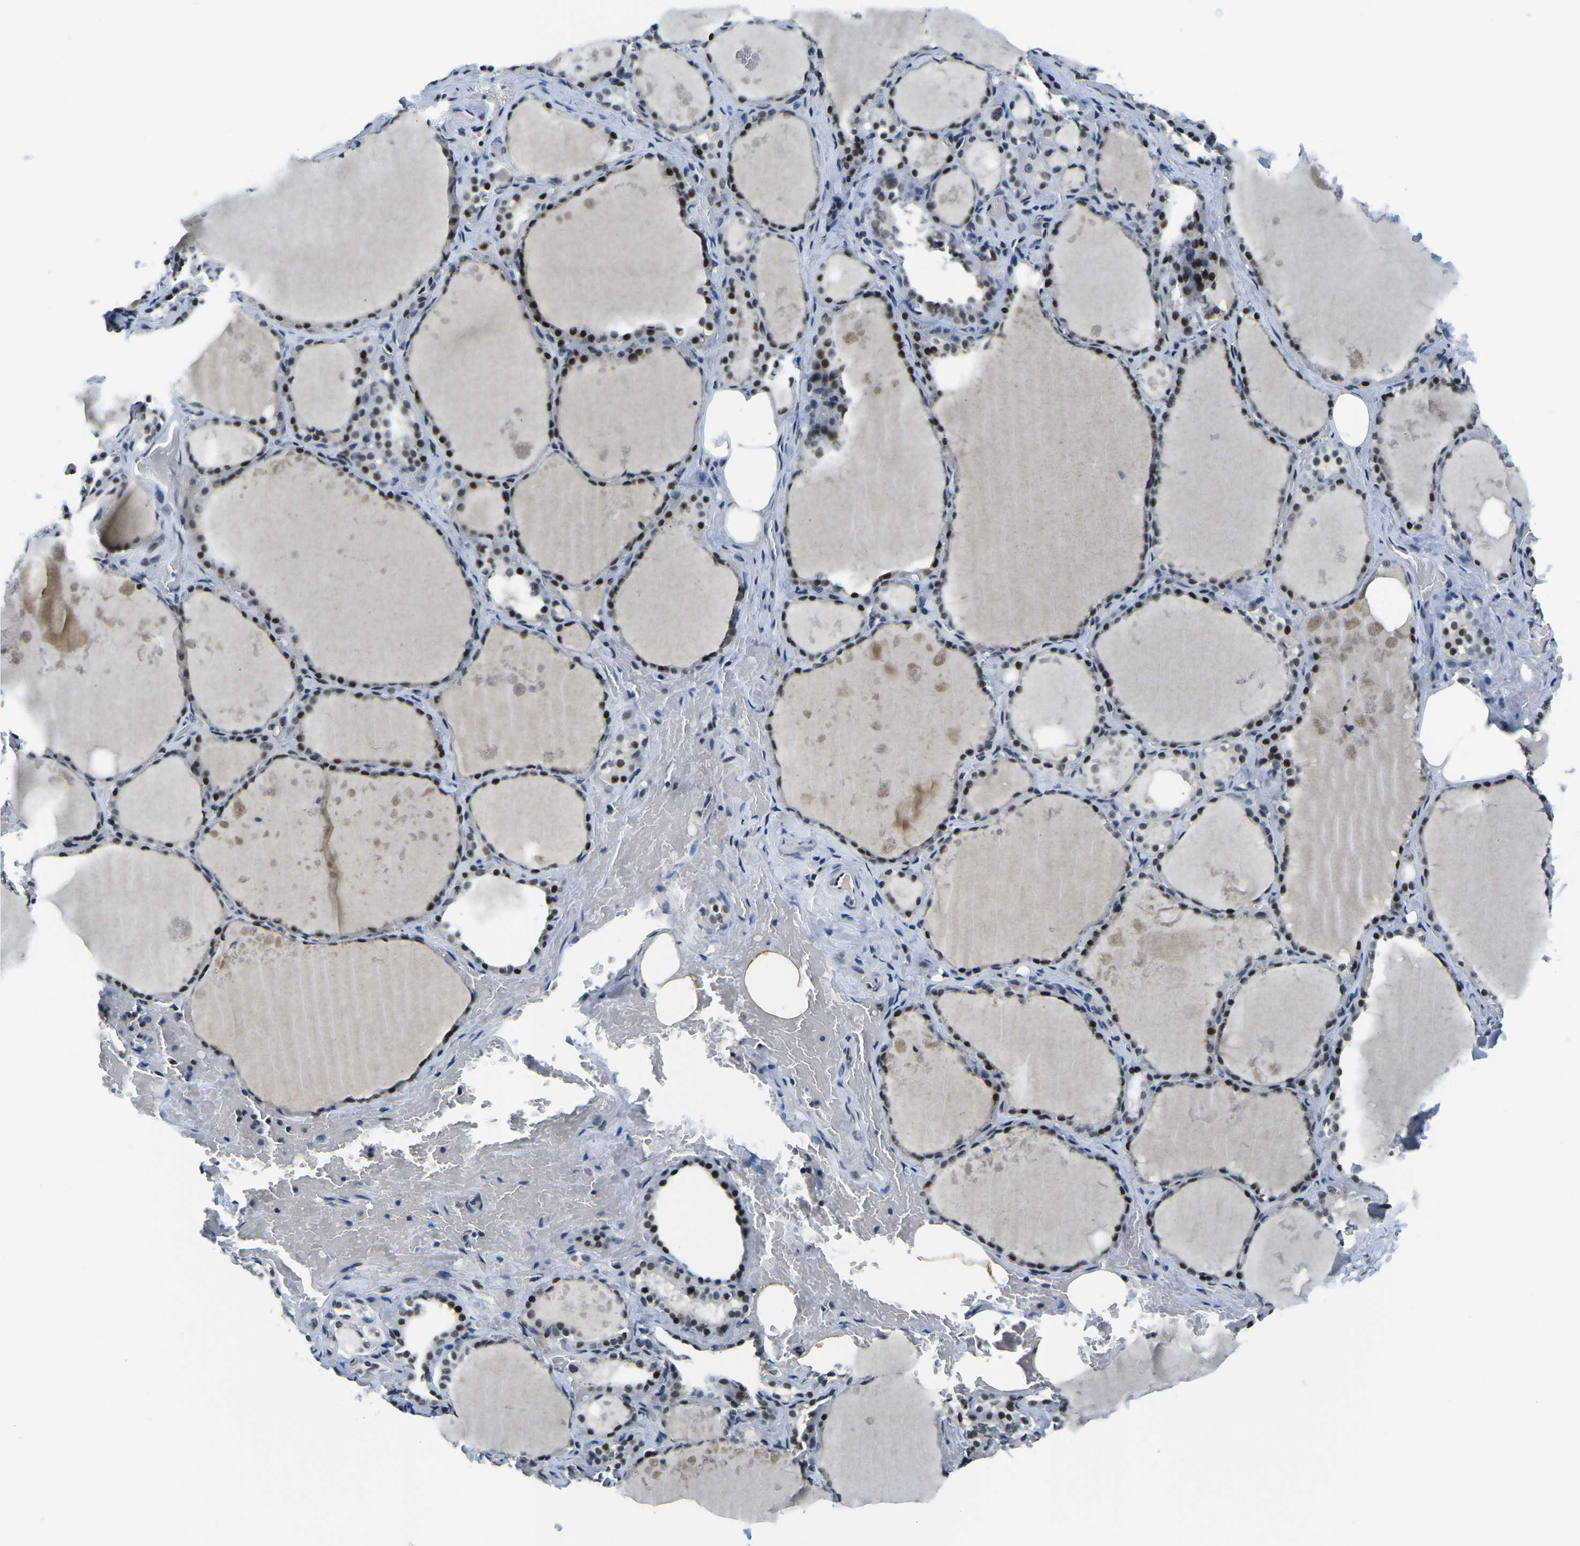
{"staining": {"intensity": "strong", "quantity": ">75%", "location": "nuclear"}, "tissue": "thyroid gland", "cell_type": "Glandular cells", "image_type": "normal", "snomed": [{"axis": "morphology", "description": "Normal tissue, NOS"}, {"axis": "topography", "description": "Thyroid gland"}], "caption": "Brown immunohistochemical staining in normal human thyroid gland displays strong nuclear staining in about >75% of glandular cells.", "gene": "PRPF8", "patient": {"sex": "male", "age": 61}}